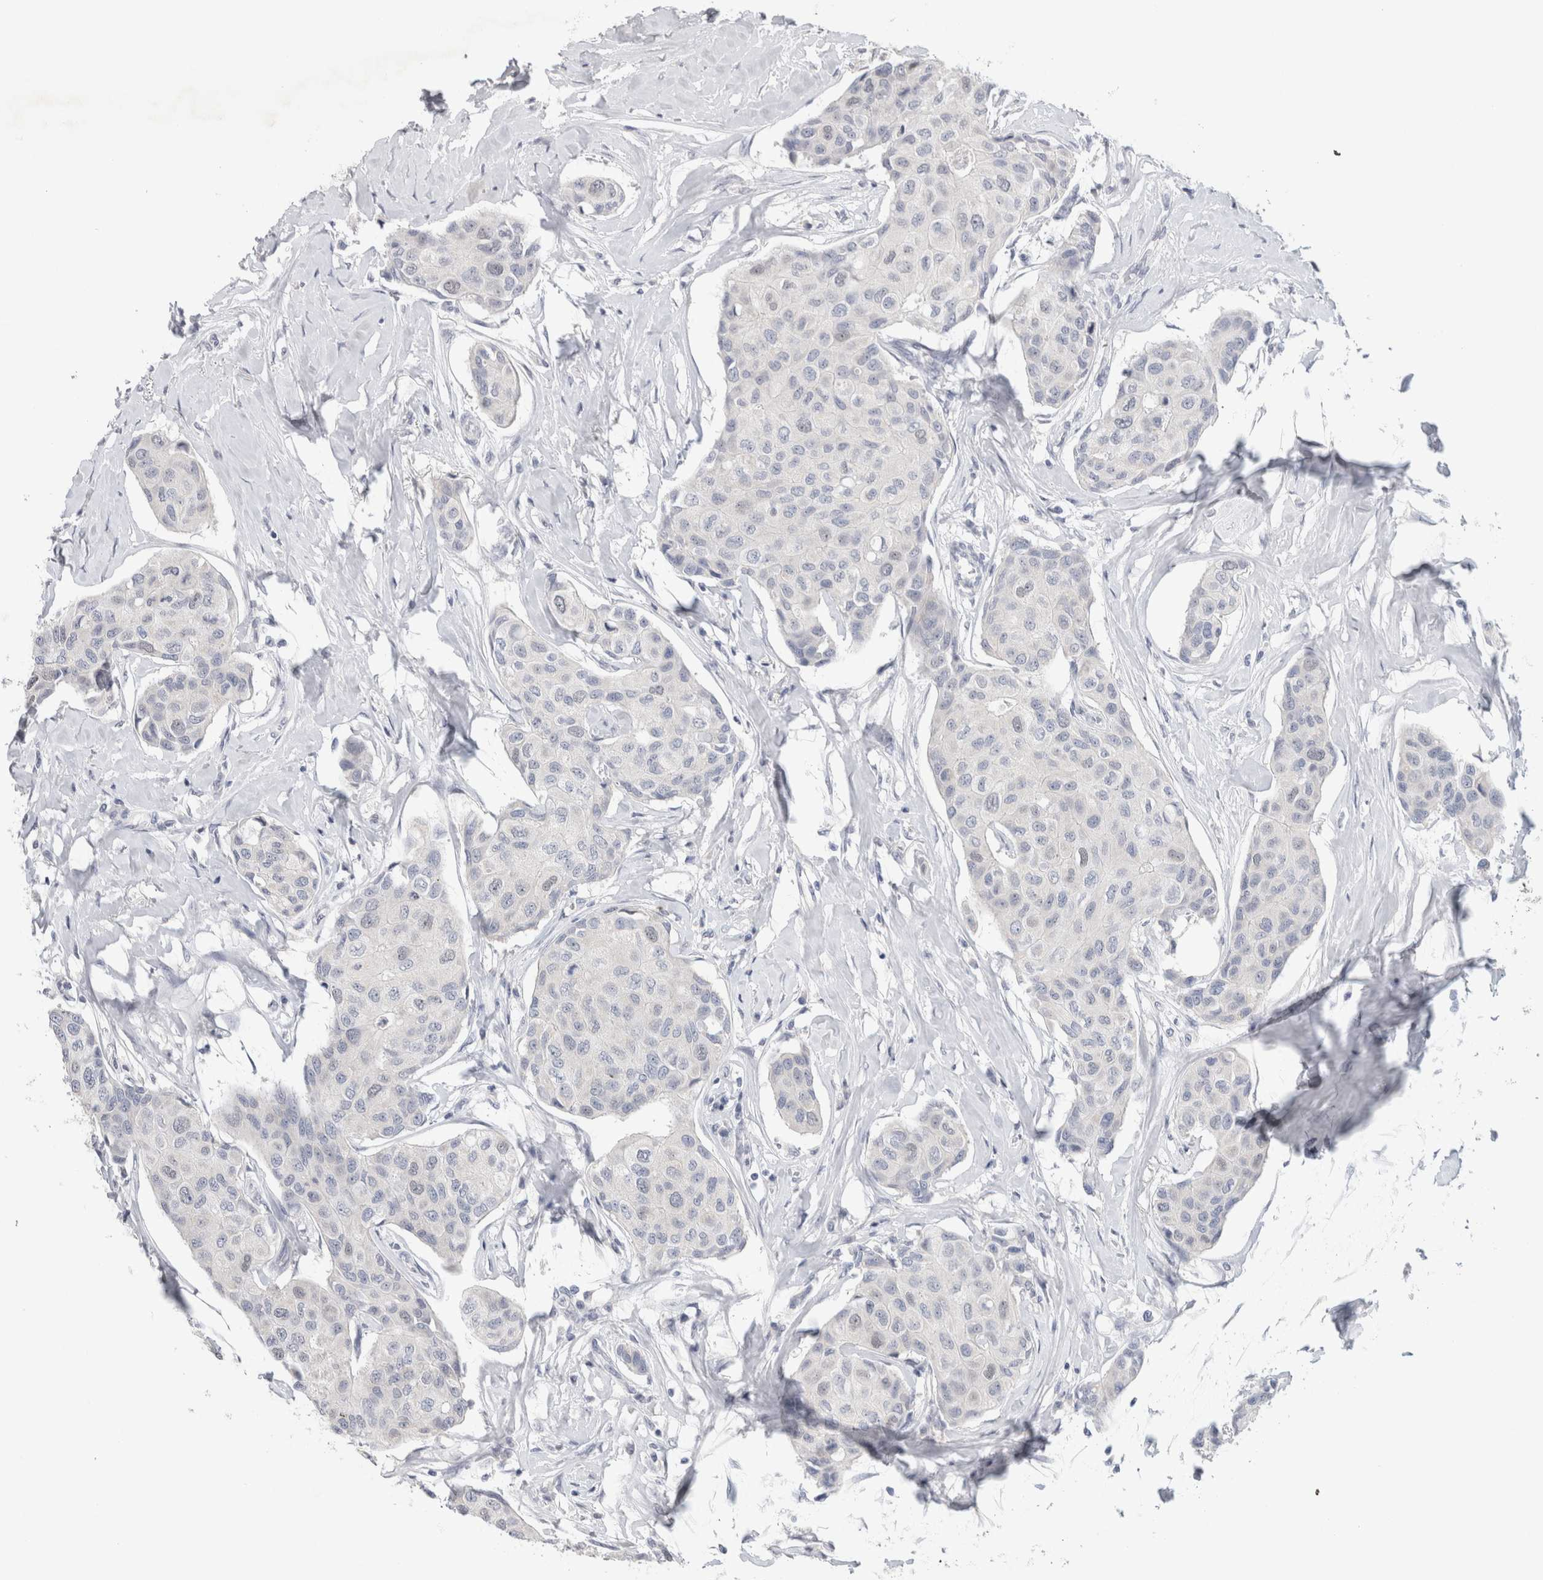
{"staining": {"intensity": "negative", "quantity": "none", "location": "none"}, "tissue": "breast cancer", "cell_type": "Tumor cells", "image_type": "cancer", "snomed": [{"axis": "morphology", "description": "Duct carcinoma"}, {"axis": "topography", "description": "Breast"}], "caption": "Protein analysis of intraductal carcinoma (breast) exhibits no significant expression in tumor cells.", "gene": "TONSL", "patient": {"sex": "female", "age": 80}}